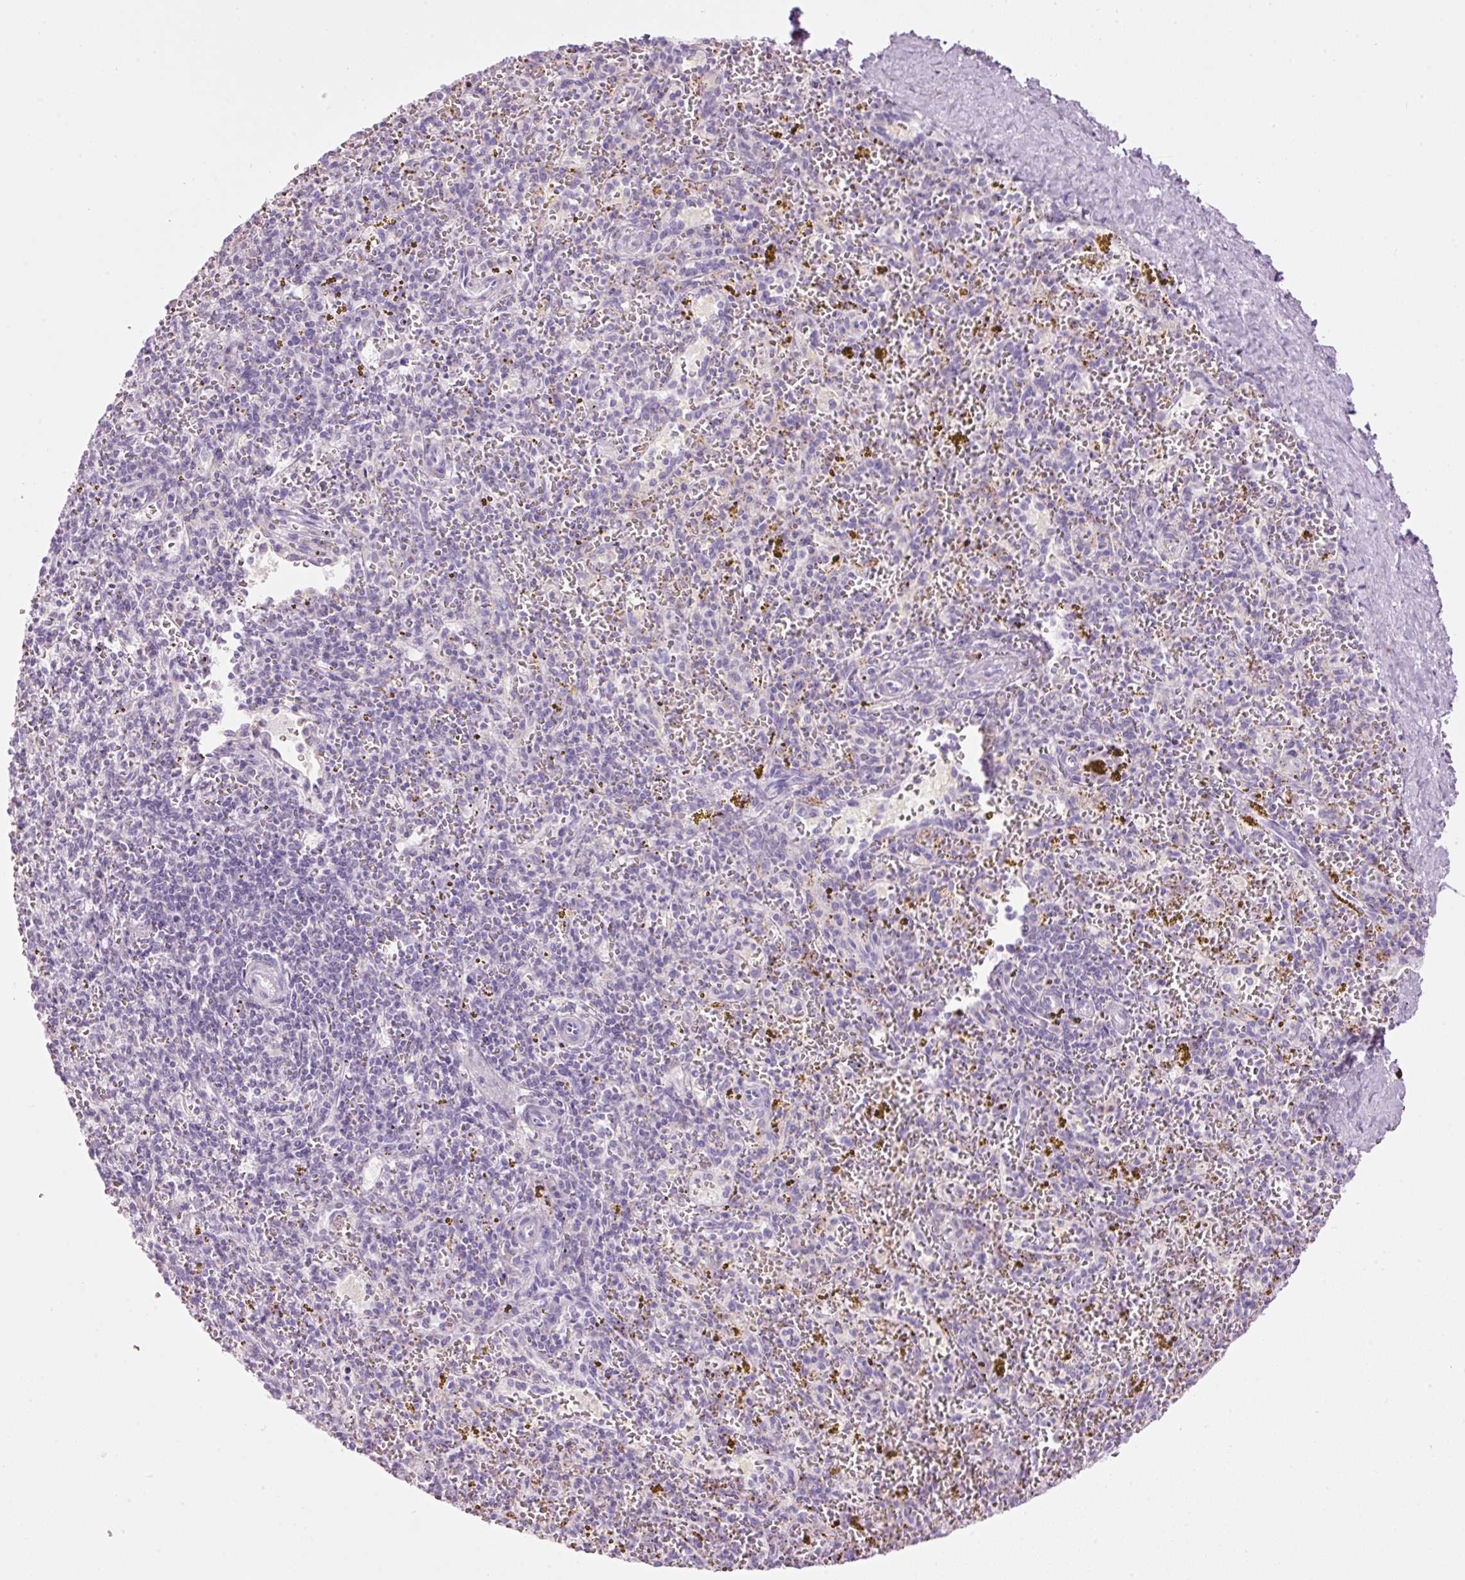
{"staining": {"intensity": "negative", "quantity": "none", "location": "none"}, "tissue": "spleen", "cell_type": "Cells in red pulp", "image_type": "normal", "snomed": [{"axis": "morphology", "description": "Normal tissue, NOS"}, {"axis": "topography", "description": "Spleen"}], "caption": "This is an immunohistochemistry photomicrograph of unremarkable human spleen. There is no staining in cells in red pulp.", "gene": "CARD16", "patient": {"sex": "male", "age": 57}}